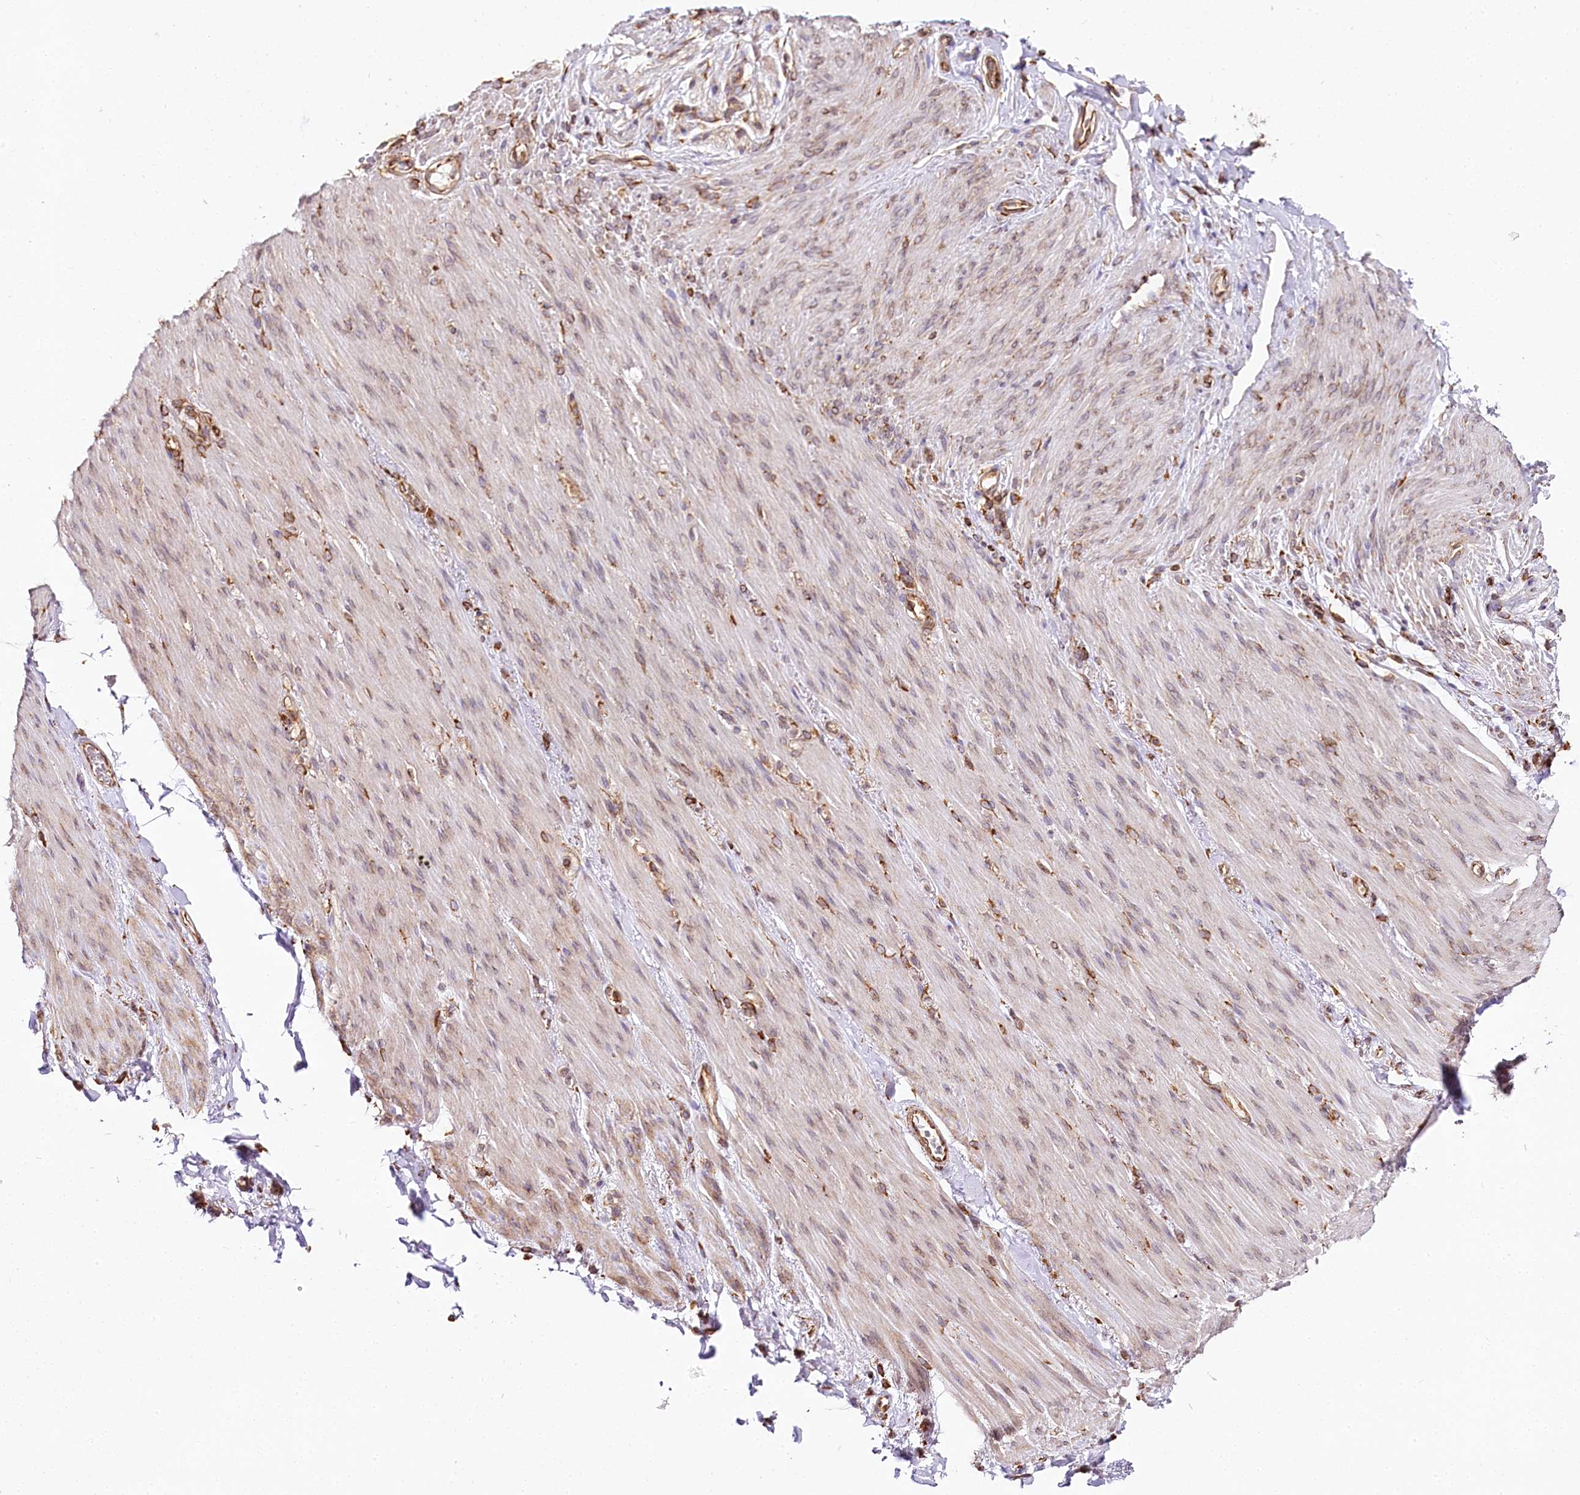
{"staining": {"intensity": "strong", "quantity": ">75%", "location": "cytoplasmic/membranous"}, "tissue": "adipose tissue", "cell_type": "Adipocytes", "image_type": "normal", "snomed": [{"axis": "morphology", "description": "Normal tissue, NOS"}, {"axis": "topography", "description": "Colon"}, {"axis": "topography", "description": "Peripheral nerve tissue"}], "caption": "This micrograph reveals immunohistochemistry (IHC) staining of benign adipose tissue, with high strong cytoplasmic/membranous expression in approximately >75% of adipocytes.", "gene": "CNPY2", "patient": {"sex": "female", "age": 61}}